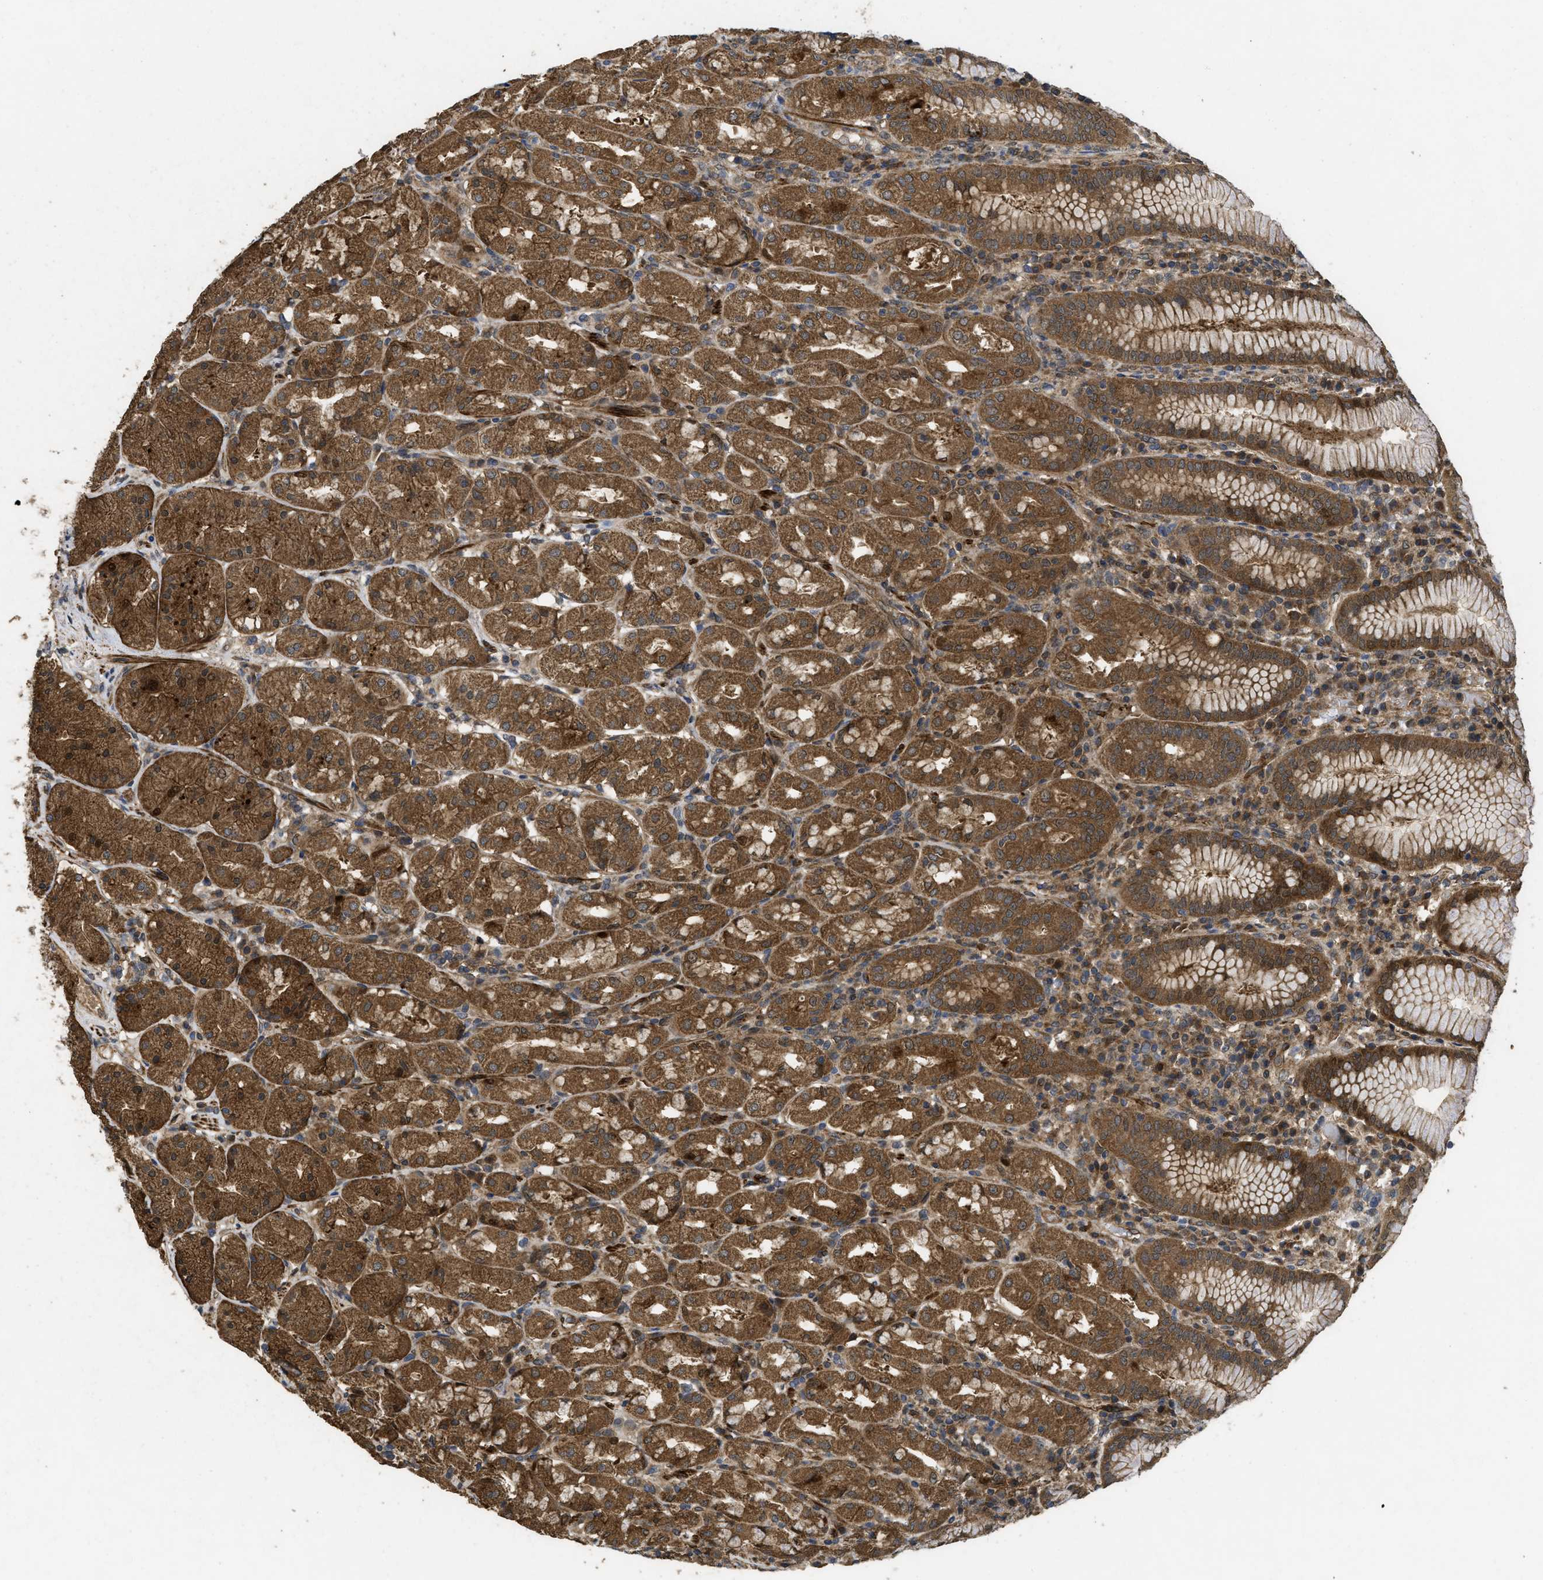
{"staining": {"intensity": "strong", "quantity": ">75%", "location": "cytoplasmic/membranous,nuclear"}, "tissue": "stomach", "cell_type": "Glandular cells", "image_type": "normal", "snomed": [{"axis": "morphology", "description": "Normal tissue, NOS"}, {"axis": "topography", "description": "Stomach"}, {"axis": "topography", "description": "Stomach, lower"}], "caption": "Glandular cells exhibit high levels of strong cytoplasmic/membranous,nuclear expression in about >75% of cells in benign human stomach.", "gene": "FZD6", "patient": {"sex": "female", "age": 56}}